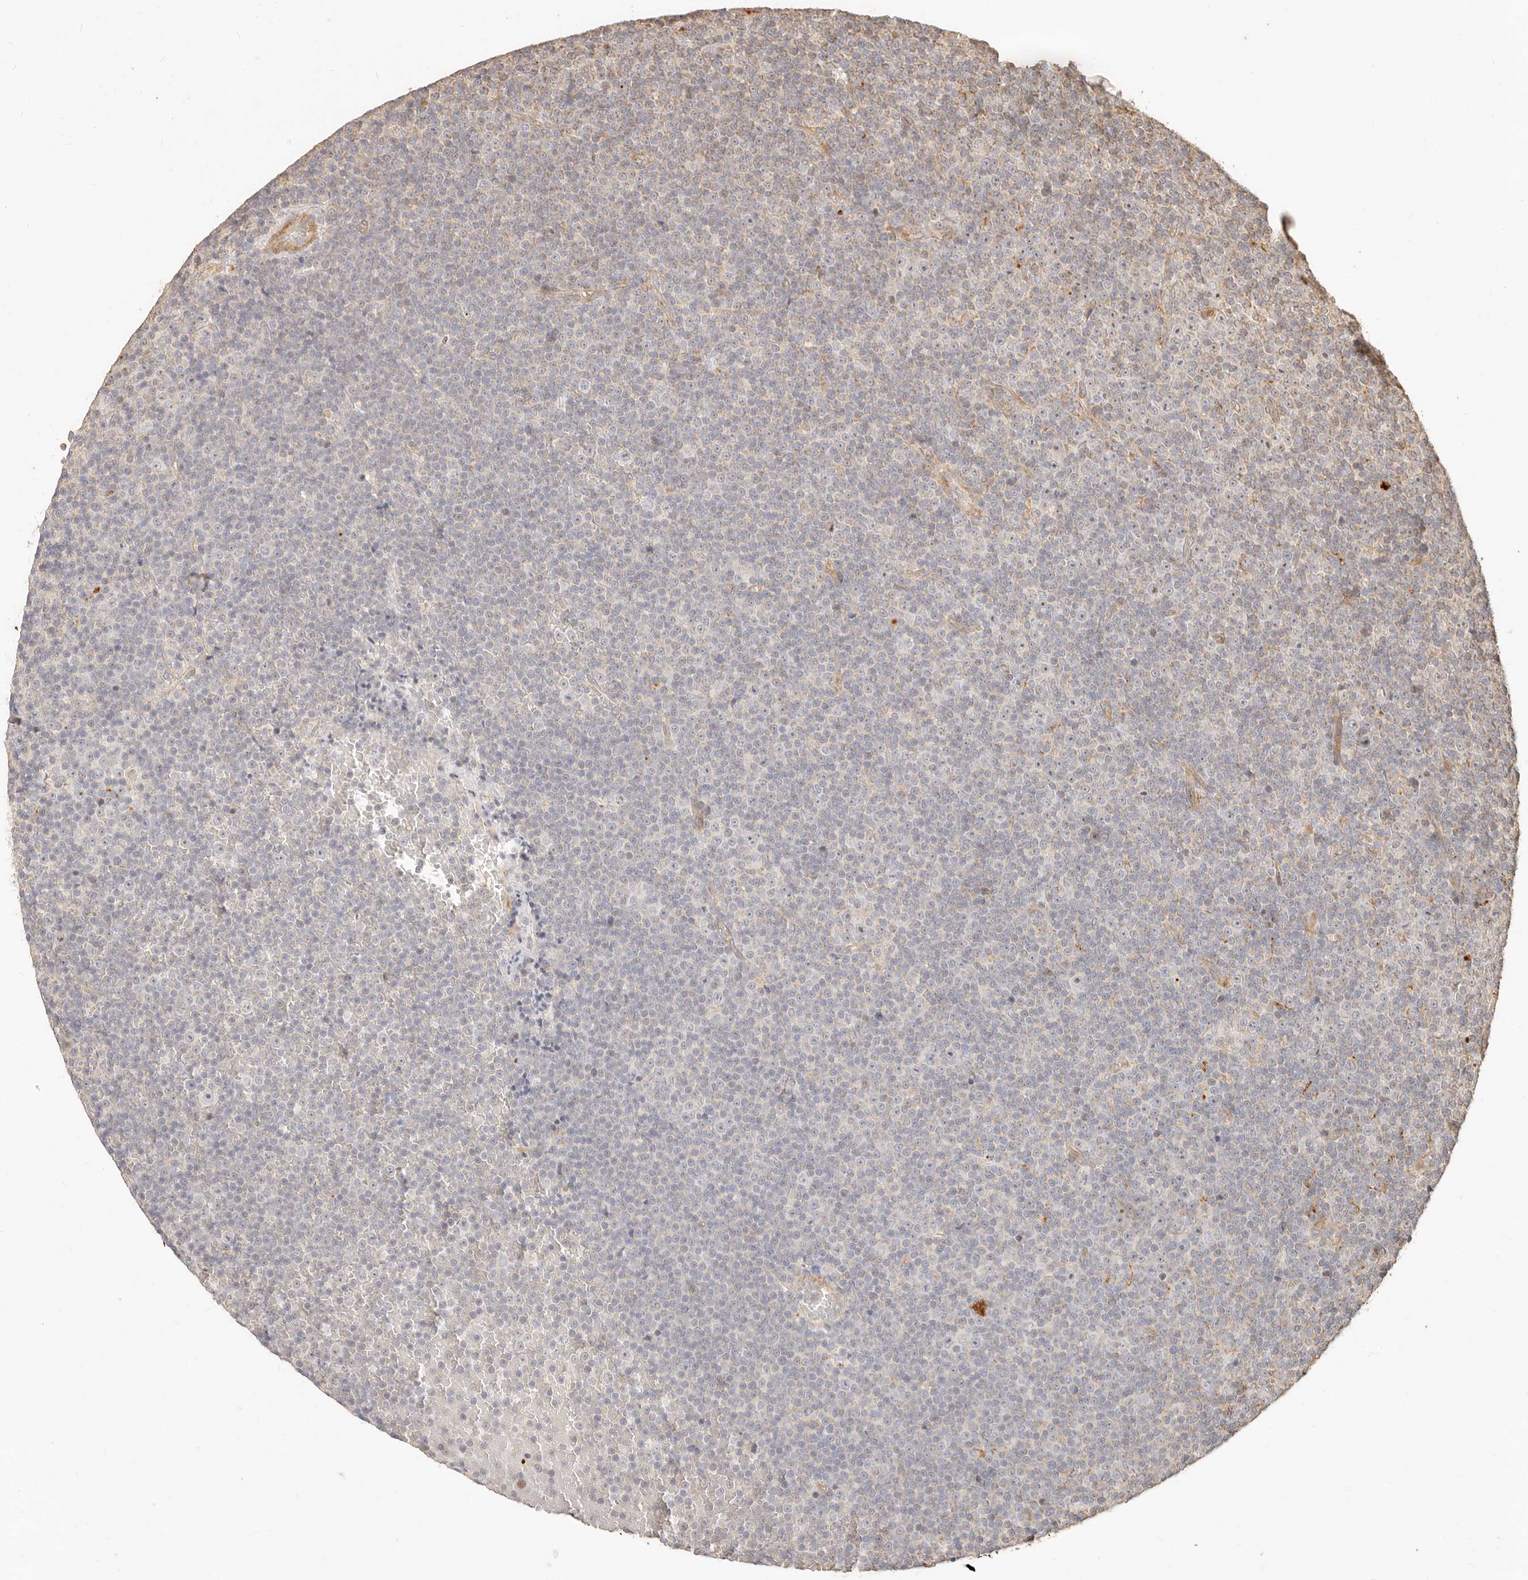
{"staining": {"intensity": "negative", "quantity": "none", "location": "none"}, "tissue": "lymphoma", "cell_type": "Tumor cells", "image_type": "cancer", "snomed": [{"axis": "morphology", "description": "Malignant lymphoma, non-Hodgkin's type, Low grade"}, {"axis": "topography", "description": "Lymph node"}], "caption": "IHC photomicrograph of malignant lymphoma, non-Hodgkin's type (low-grade) stained for a protein (brown), which demonstrates no staining in tumor cells. (Brightfield microscopy of DAB IHC at high magnification).", "gene": "PTPN22", "patient": {"sex": "female", "age": 67}}